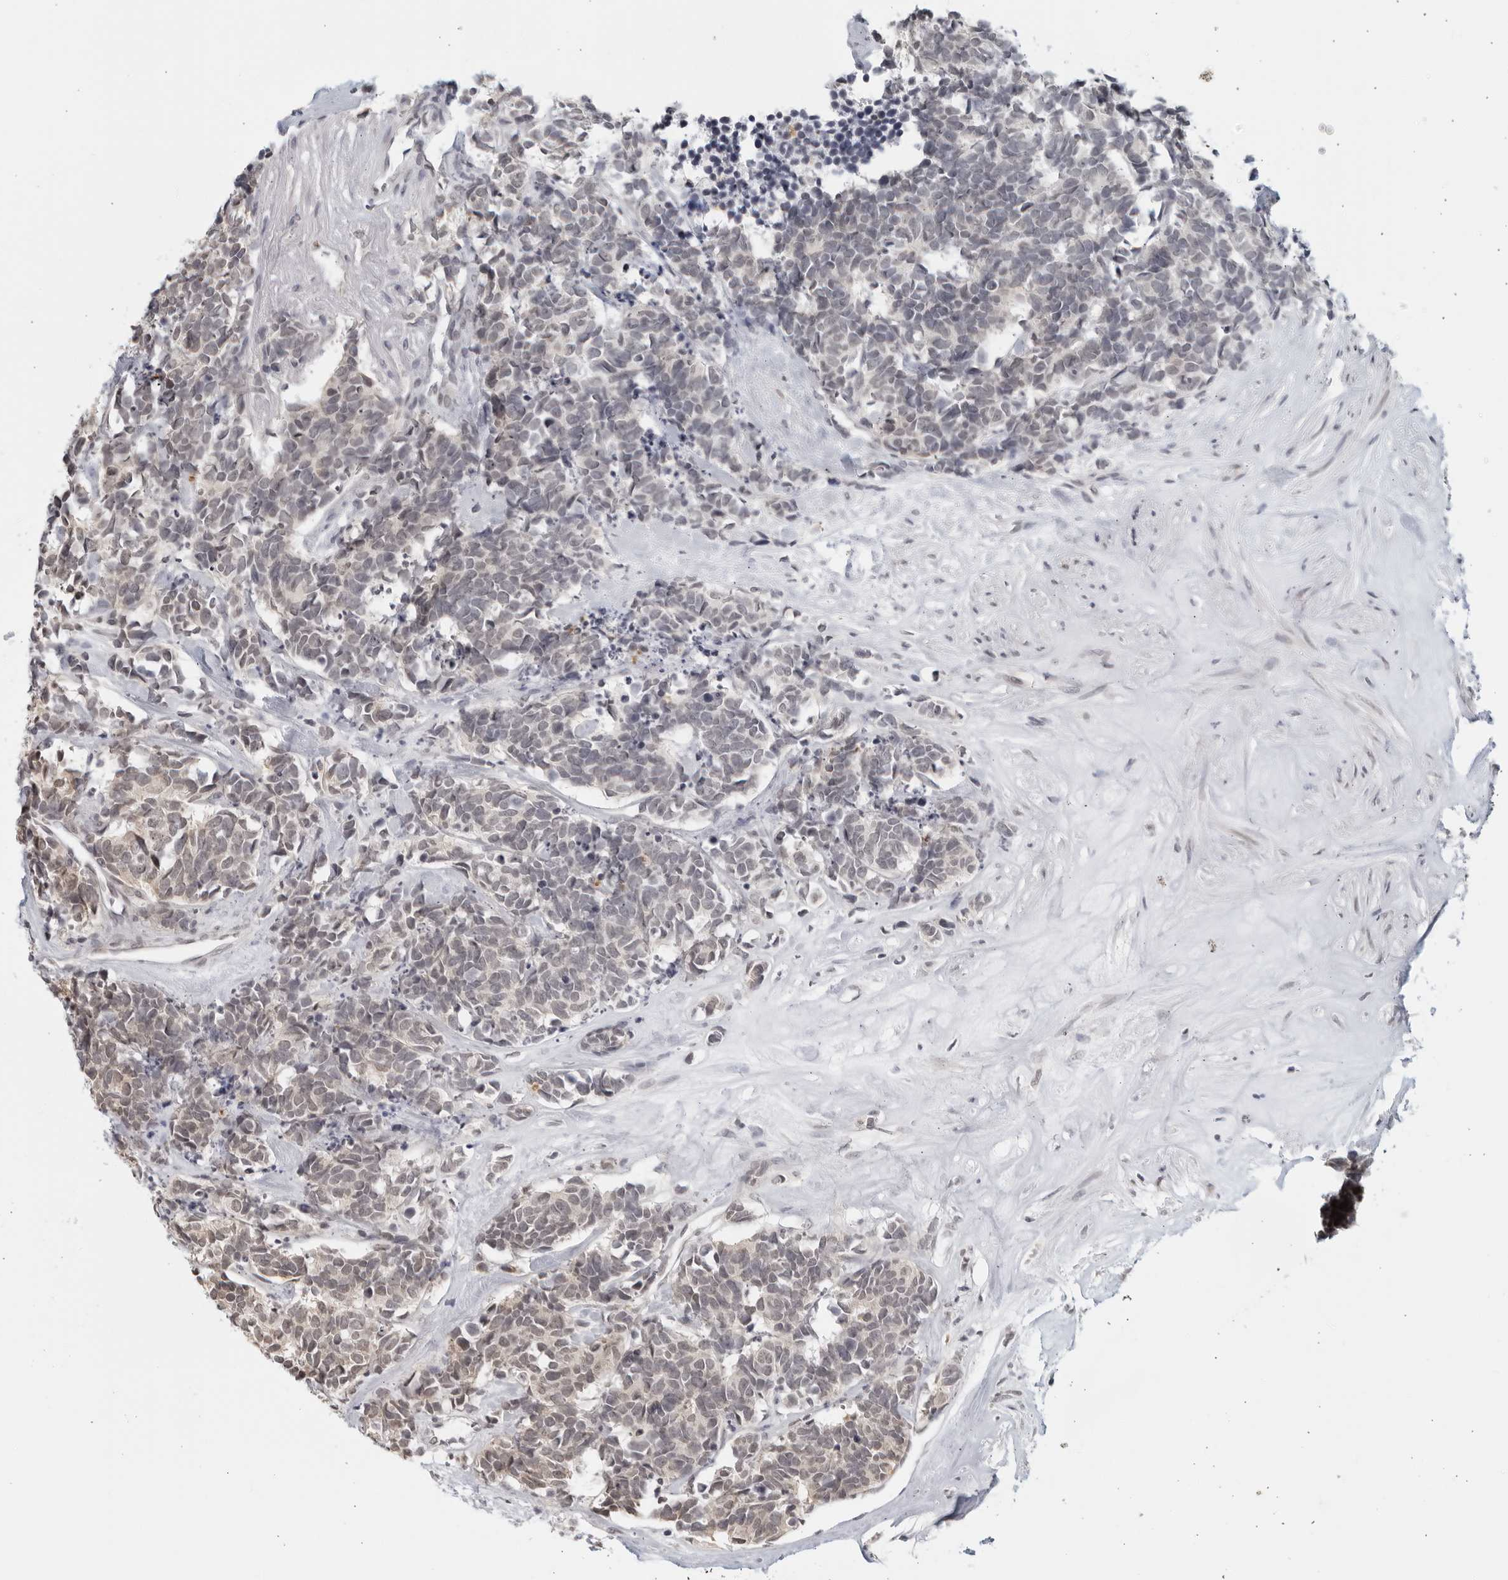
{"staining": {"intensity": "weak", "quantity": "<25%", "location": "nuclear"}, "tissue": "carcinoid", "cell_type": "Tumor cells", "image_type": "cancer", "snomed": [{"axis": "morphology", "description": "Carcinoma, NOS"}, {"axis": "morphology", "description": "Carcinoid, malignant, NOS"}, {"axis": "topography", "description": "Urinary bladder"}], "caption": "Tumor cells show no significant staining in carcinoid.", "gene": "RAB11FIP3", "patient": {"sex": "male", "age": 57}}